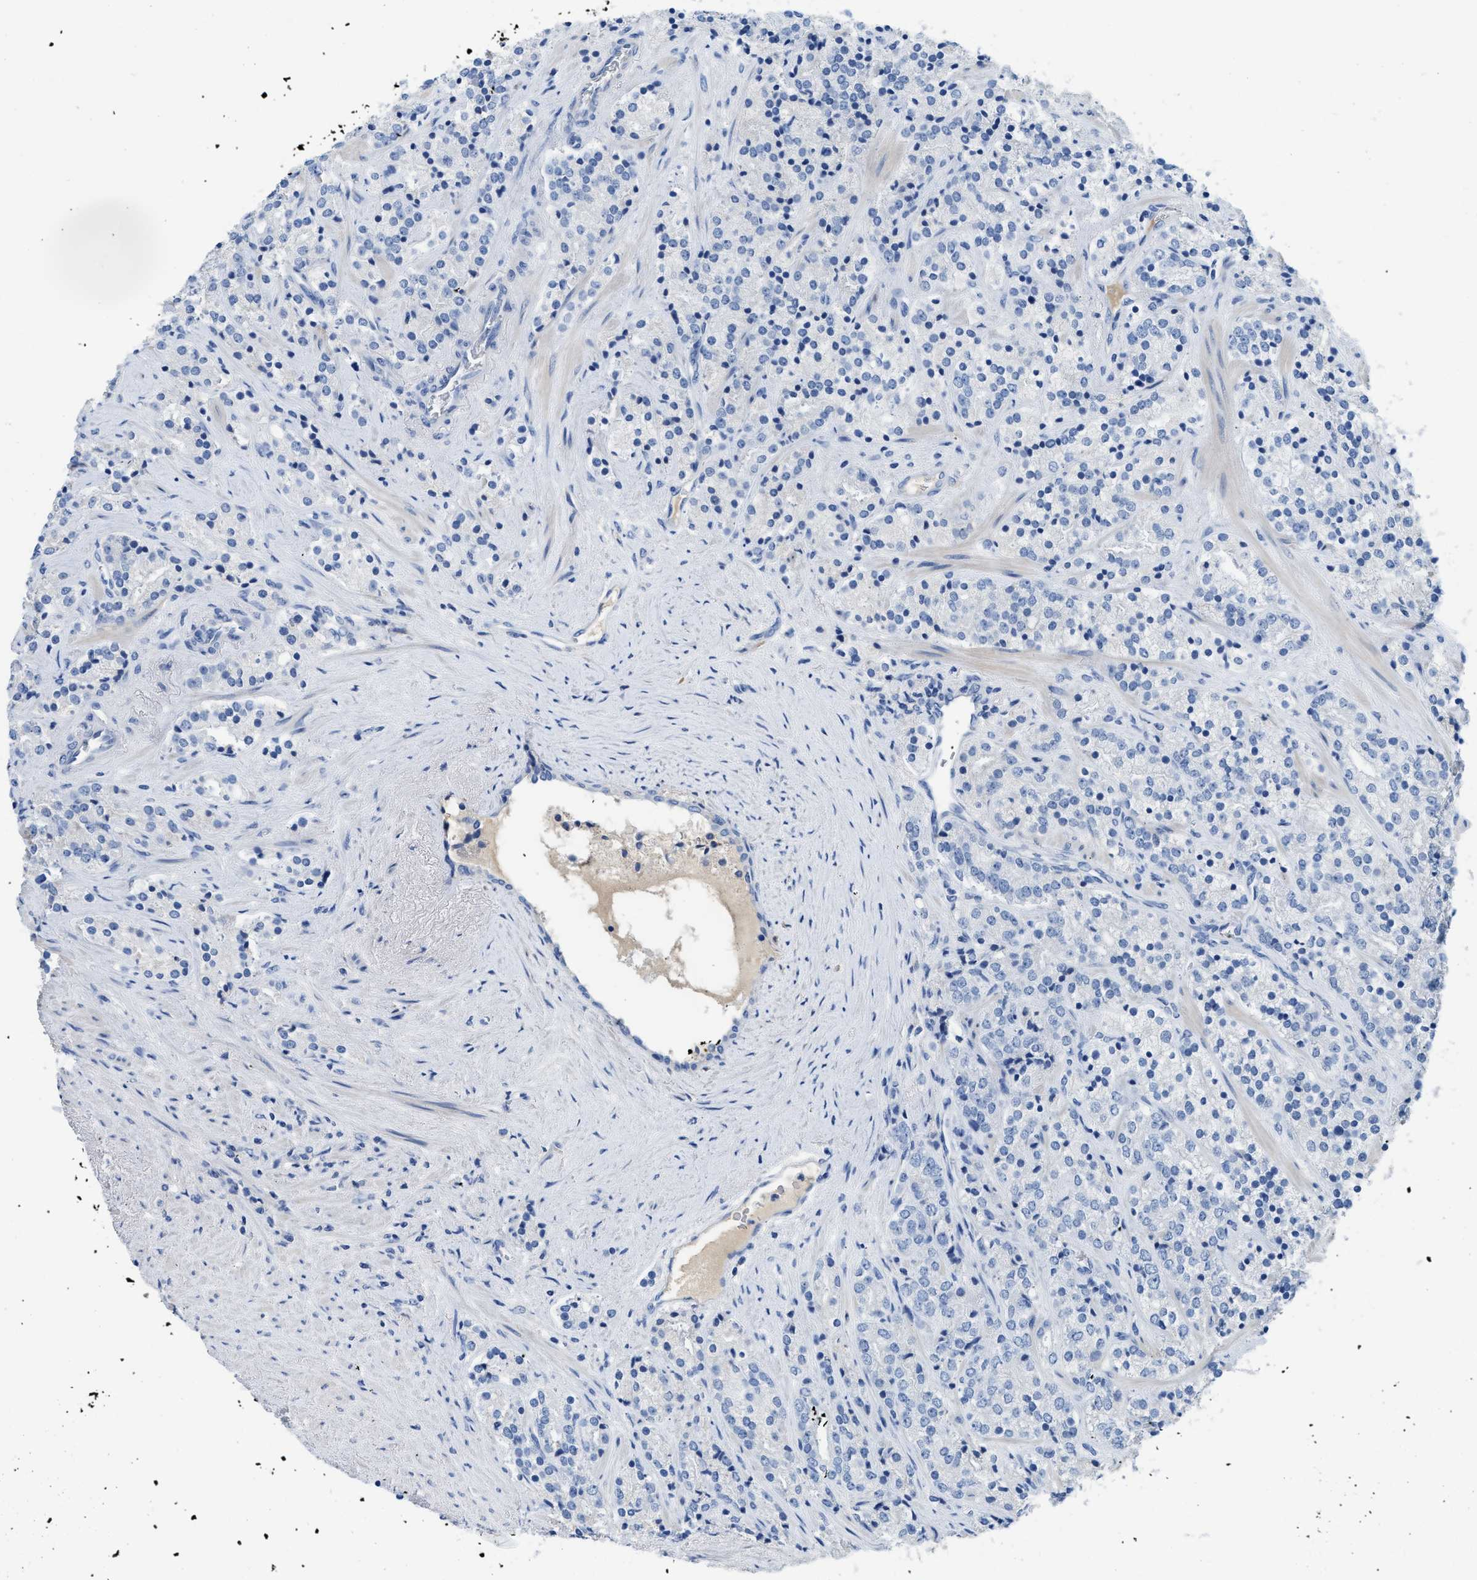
{"staining": {"intensity": "negative", "quantity": "none", "location": "none"}, "tissue": "prostate cancer", "cell_type": "Tumor cells", "image_type": "cancer", "snomed": [{"axis": "morphology", "description": "Adenocarcinoma, High grade"}, {"axis": "topography", "description": "Prostate"}], "caption": "A histopathology image of human adenocarcinoma (high-grade) (prostate) is negative for staining in tumor cells.", "gene": "C1S", "patient": {"sex": "male", "age": 71}}